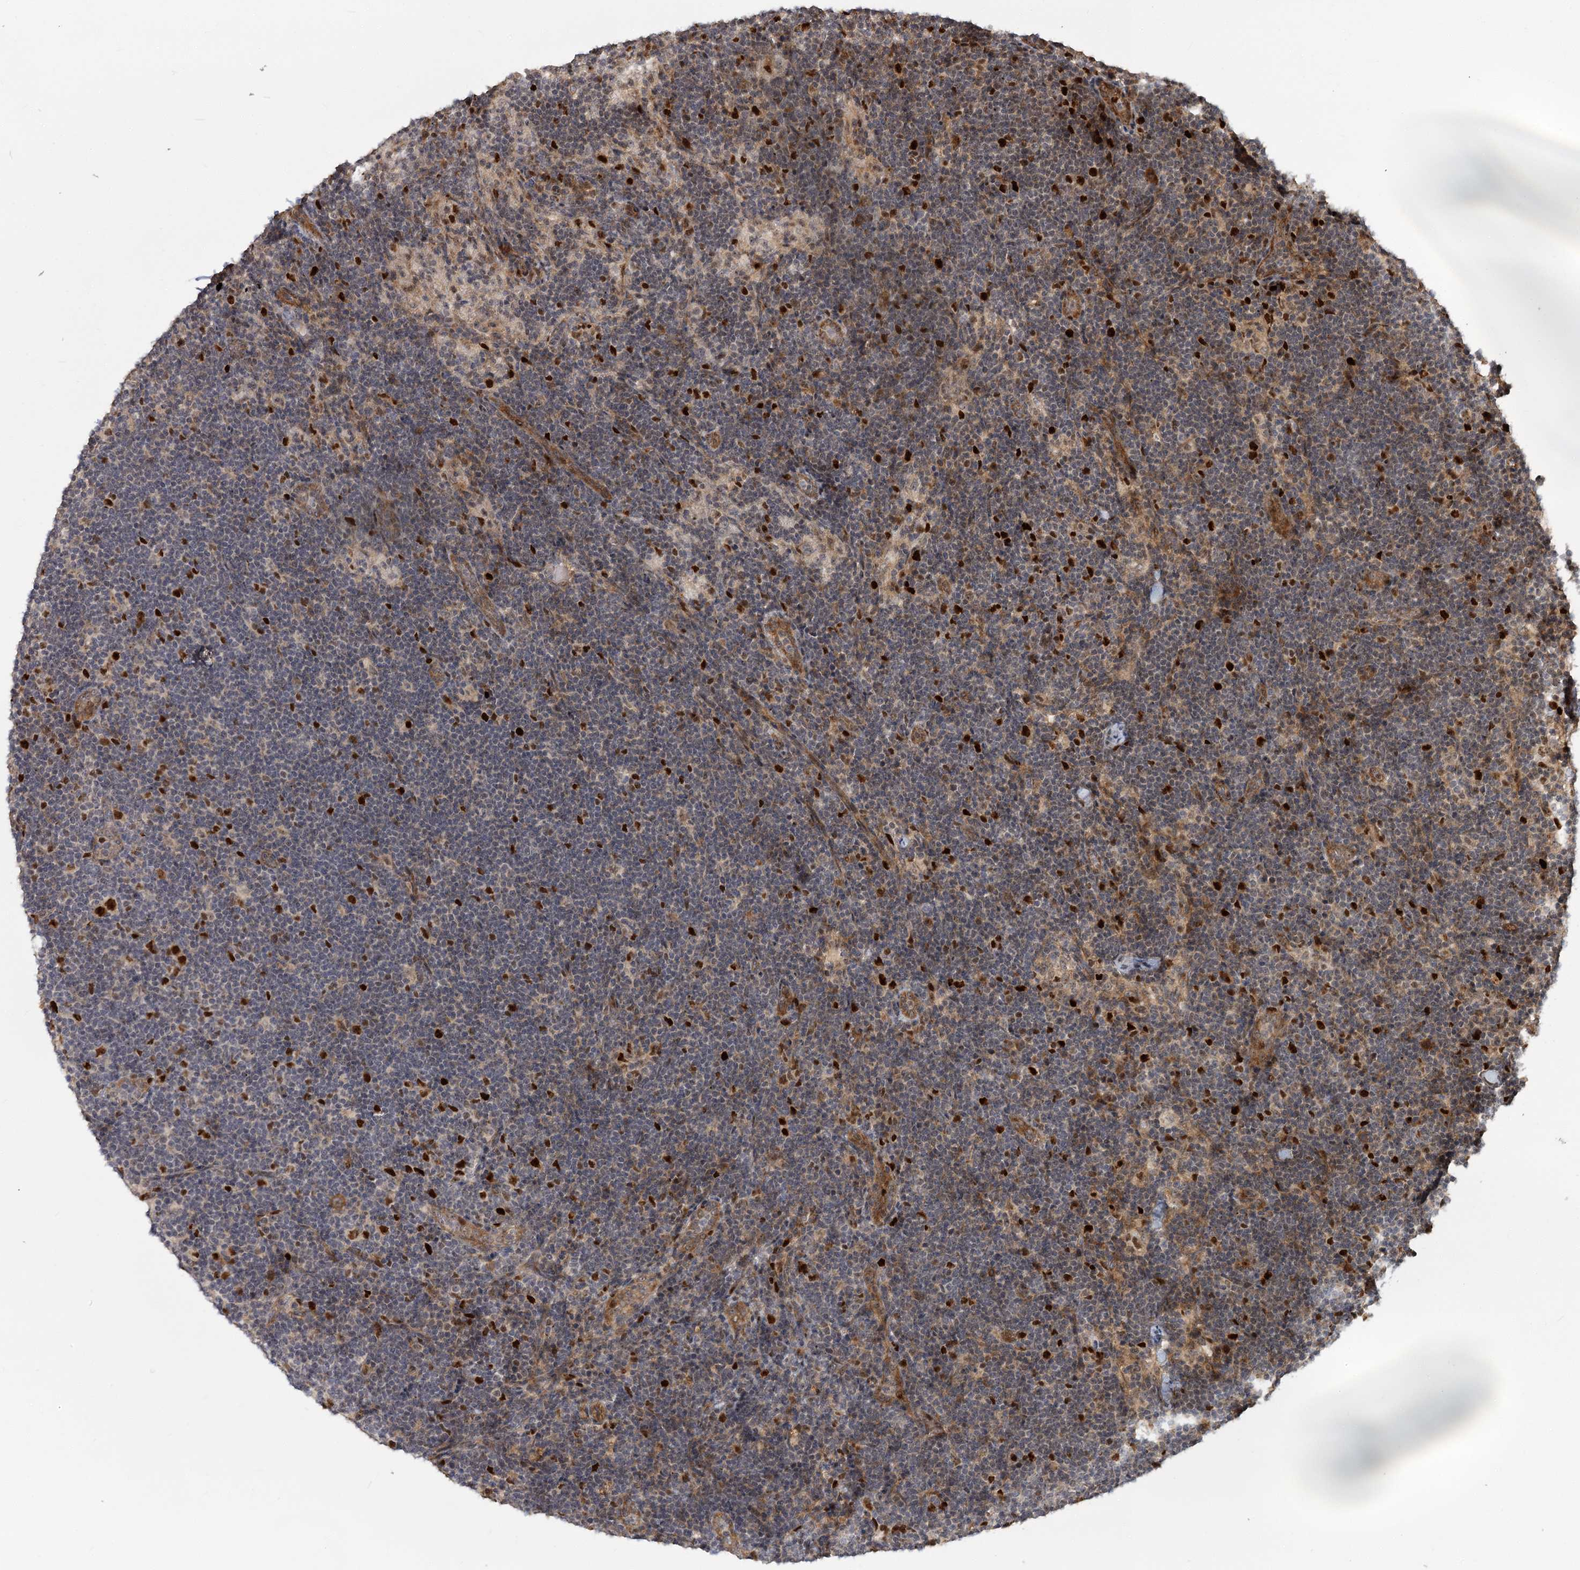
{"staining": {"intensity": "strong", "quantity": ">75%", "location": "nuclear"}, "tissue": "lymph node", "cell_type": "Germinal center cells", "image_type": "normal", "snomed": [{"axis": "morphology", "description": "Normal tissue, NOS"}, {"axis": "topography", "description": "Lymph node"}], "caption": "Immunohistochemistry (IHC) image of normal lymph node: human lymph node stained using IHC exhibits high levels of strong protein expression localized specifically in the nuclear of germinal center cells, appearing as a nuclear brown color.", "gene": "PIK3C2A", "patient": {"sex": "female", "age": 22}}